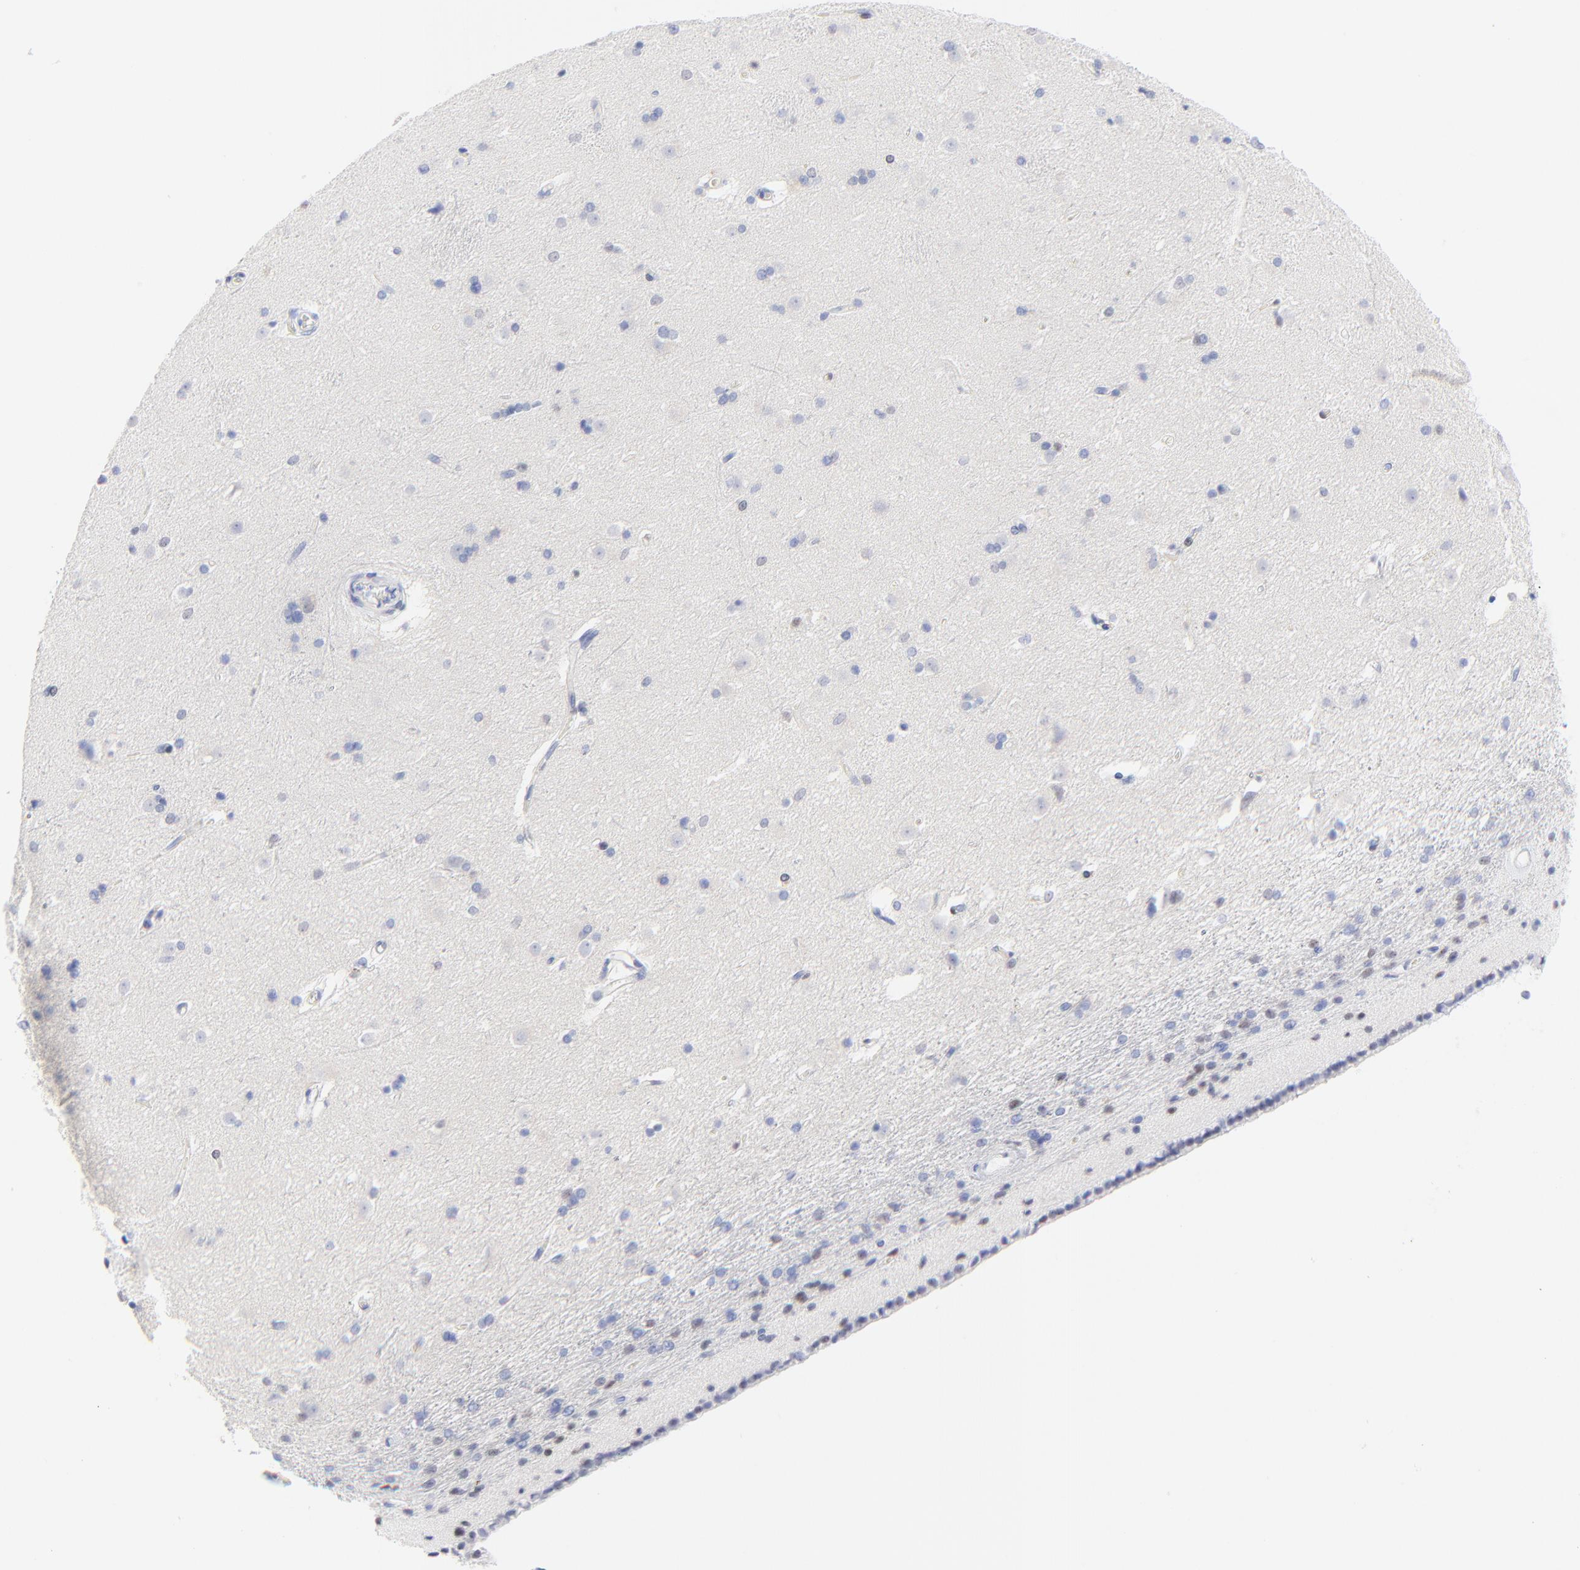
{"staining": {"intensity": "negative", "quantity": "none", "location": "none"}, "tissue": "caudate", "cell_type": "Glial cells", "image_type": "normal", "snomed": [{"axis": "morphology", "description": "Normal tissue, NOS"}, {"axis": "topography", "description": "Lateral ventricle wall"}], "caption": "IHC of benign human caudate exhibits no positivity in glial cells. (Stains: DAB immunohistochemistry with hematoxylin counter stain, Microscopy: brightfield microscopy at high magnification).", "gene": "ZAP70", "patient": {"sex": "female", "age": 19}}